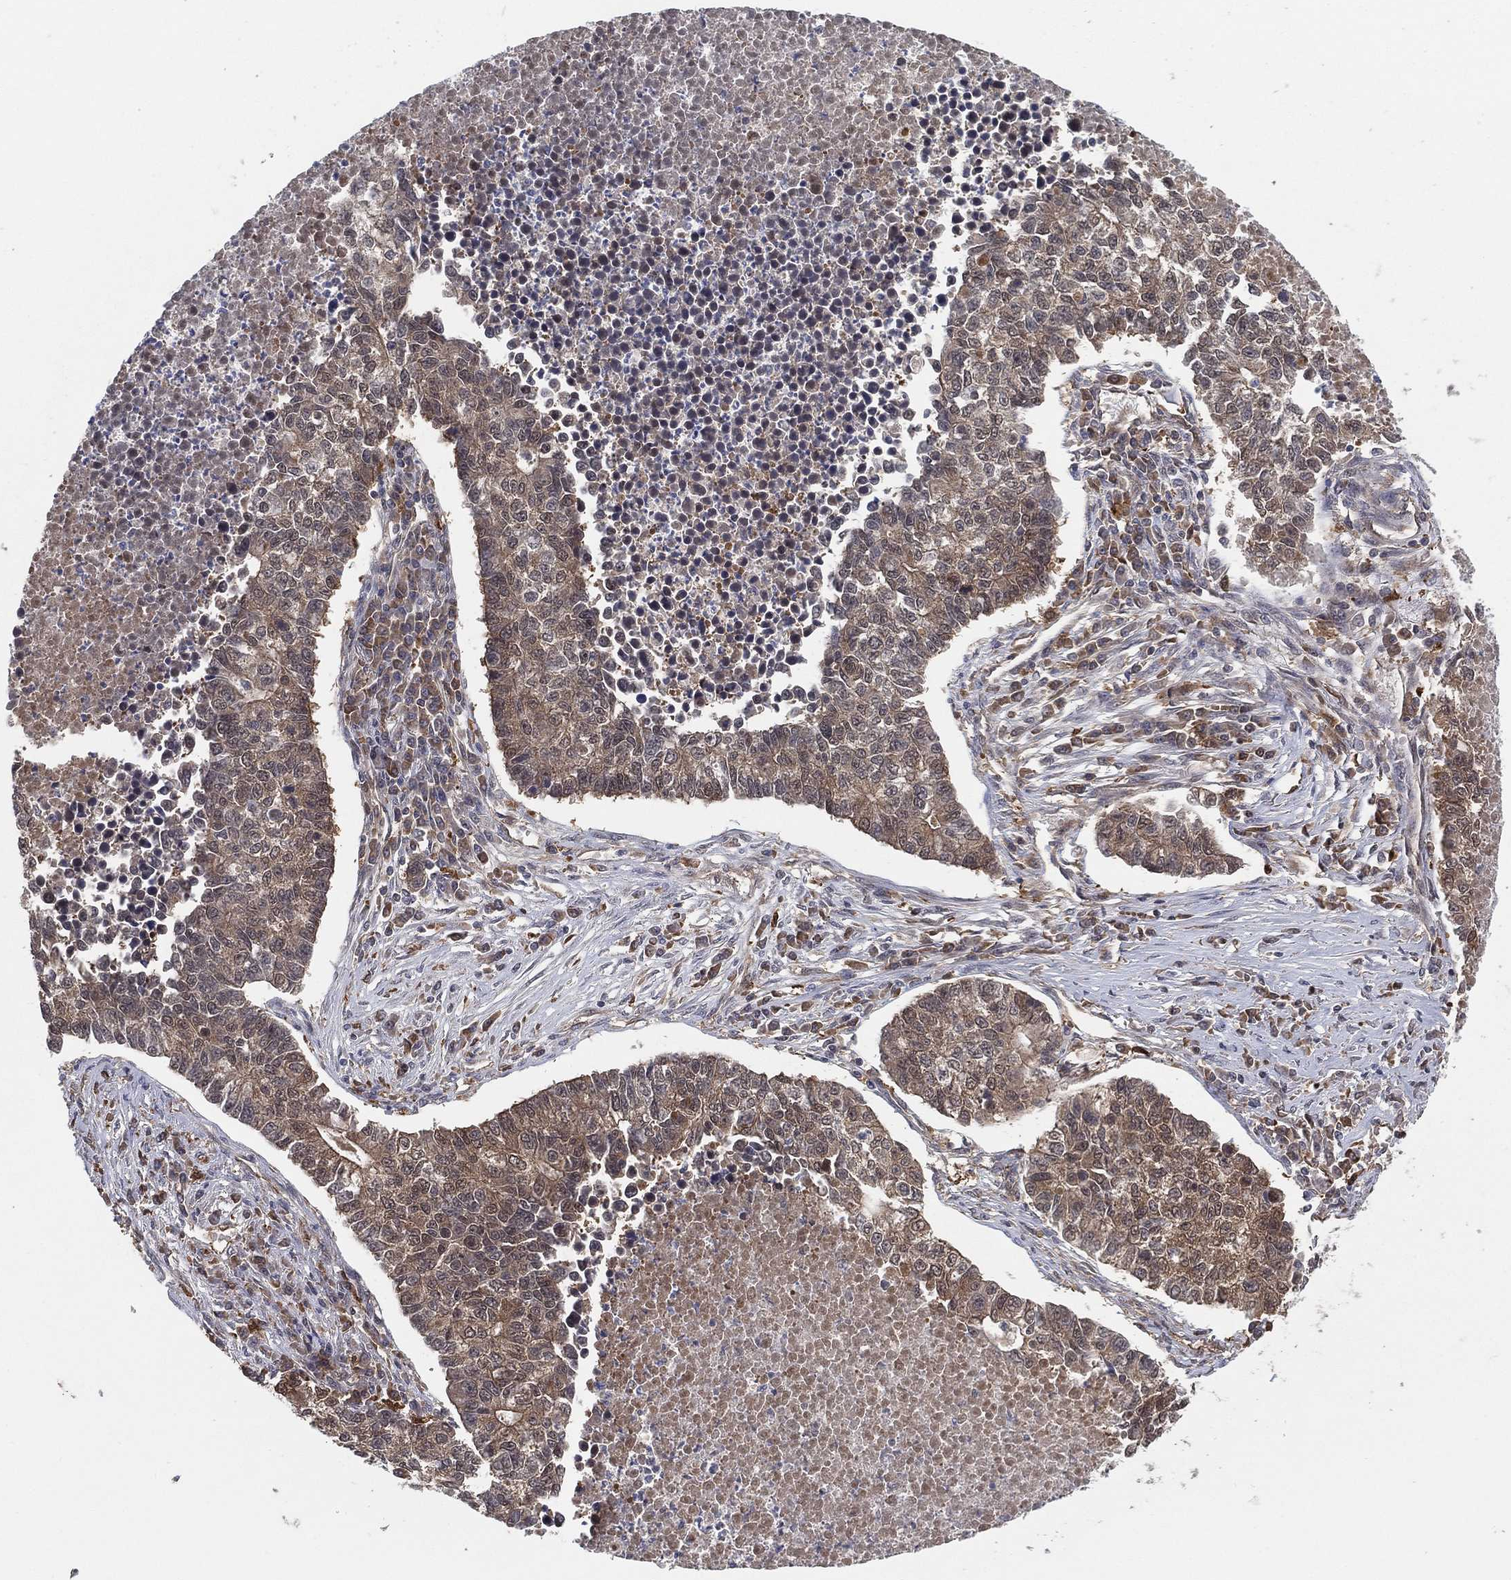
{"staining": {"intensity": "moderate", "quantity": "25%-75%", "location": "cytoplasmic/membranous"}, "tissue": "lung cancer", "cell_type": "Tumor cells", "image_type": "cancer", "snomed": [{"axis": "morphology", "description": "Adenocarcinoma, NOS"}, {"axis": "topography", "description": "Lung"}], "caption": "This is a photomicrograph of immunohistochemistry (IHC) staining of adenocarcinoma (lung), which shows moderate expression in the cytoplasmic/membranous of tumor cells.", "gene": "PSMG4", "patient": {"sex": "male", "age": 57}}